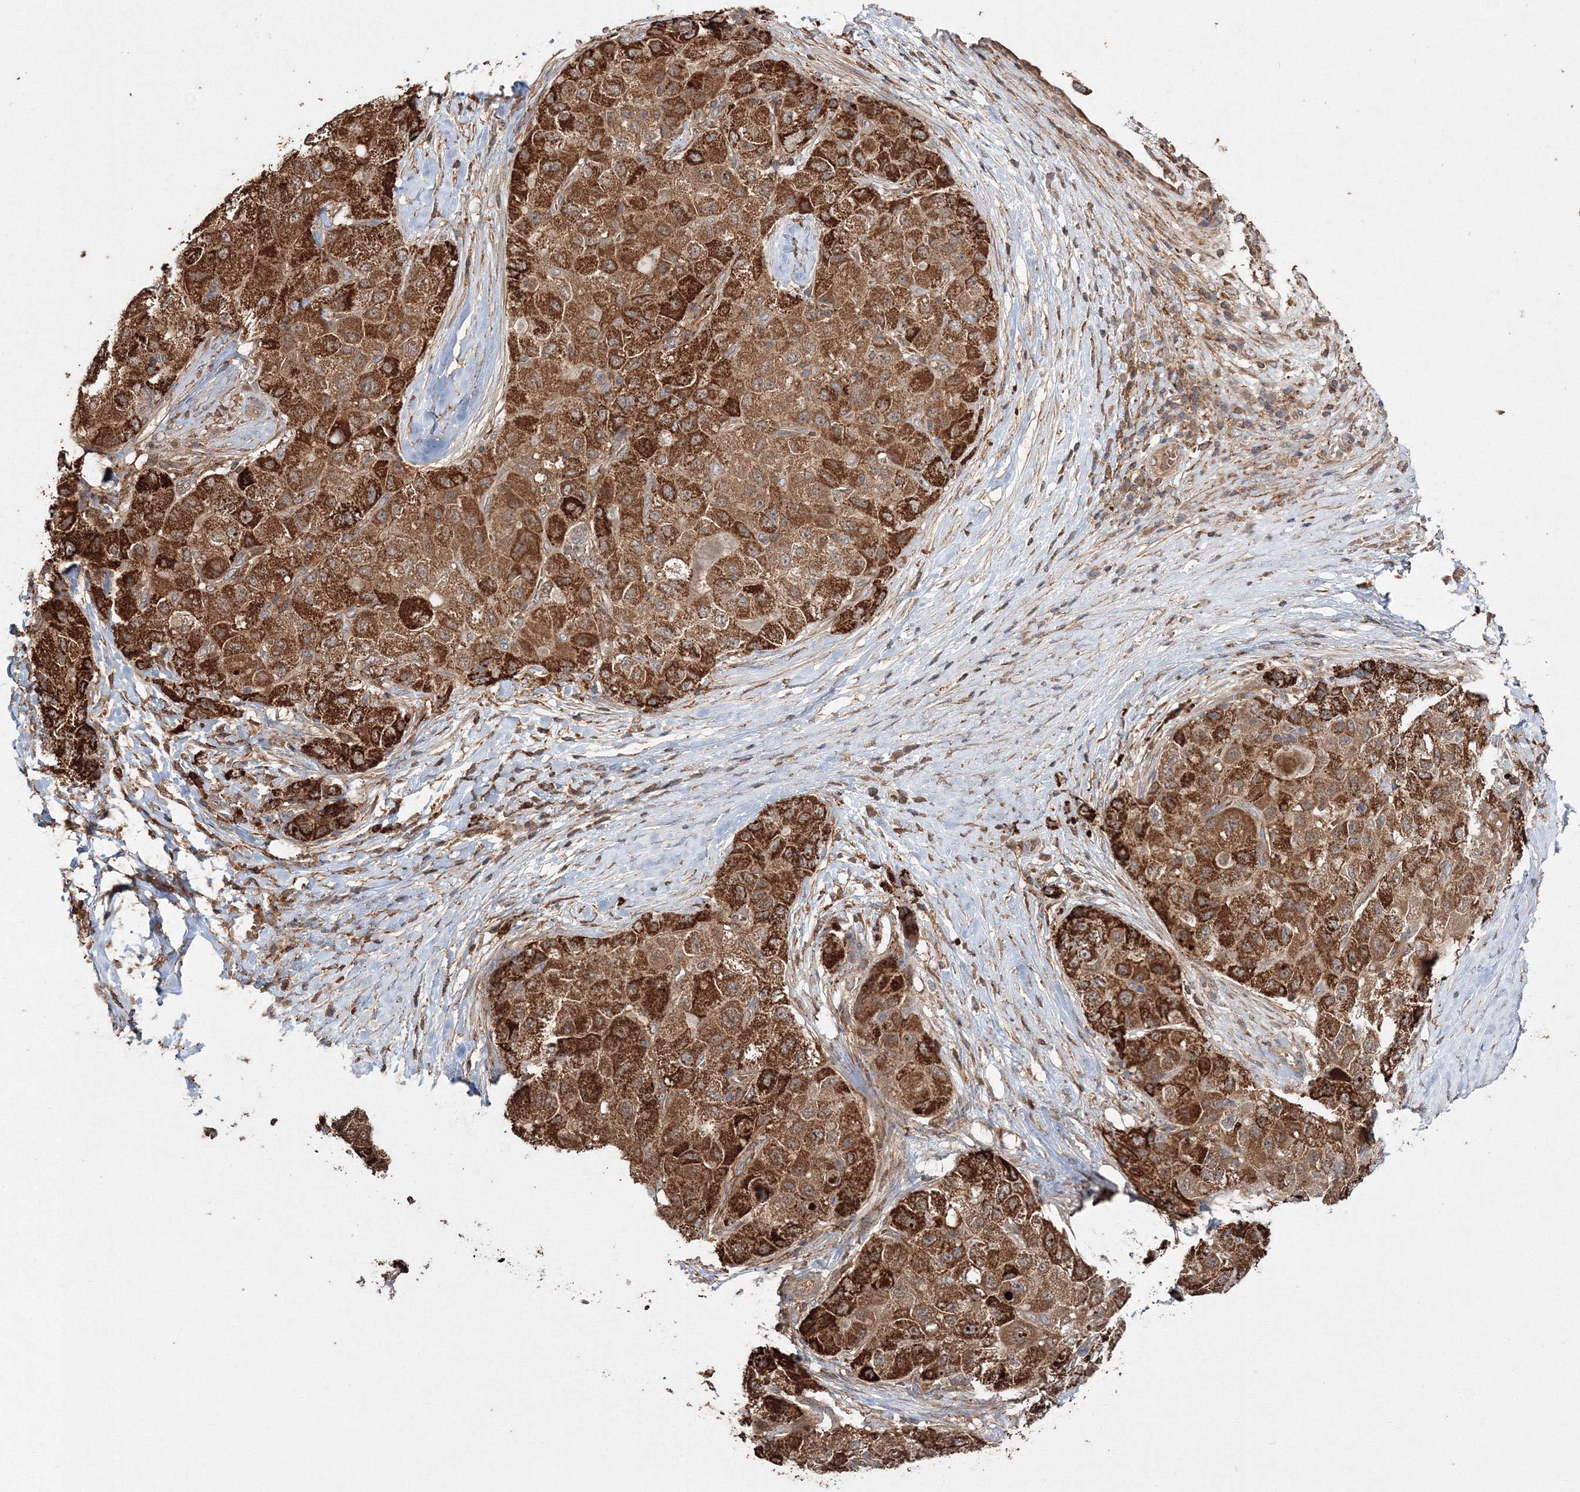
{"staining": {"intensity": "strong", "quantity": ">75%", "location": "cytoplasmic/membranous"}, "tissue": "liver cancer", "cell_type": "Tumor cells", "image_type": "cancer", "snomed": [{"axis": "morphology", "description": "Carcinoma, Hepatocellular, NOS"}, {"axis": "topography", "description": "Liver"}], "caption": "Liver hepatocellular carcinoma stained for a protein displays strong cytoplasmic/membranous positivity in tumor cells. The staining was performed using DAB to visualize the protein expression in brown, while the nuclei were stained in blue with hematoxylin (Magnification: 20x).", "gene": "DDO", "patient": {"sex": "male", "age": 80}}